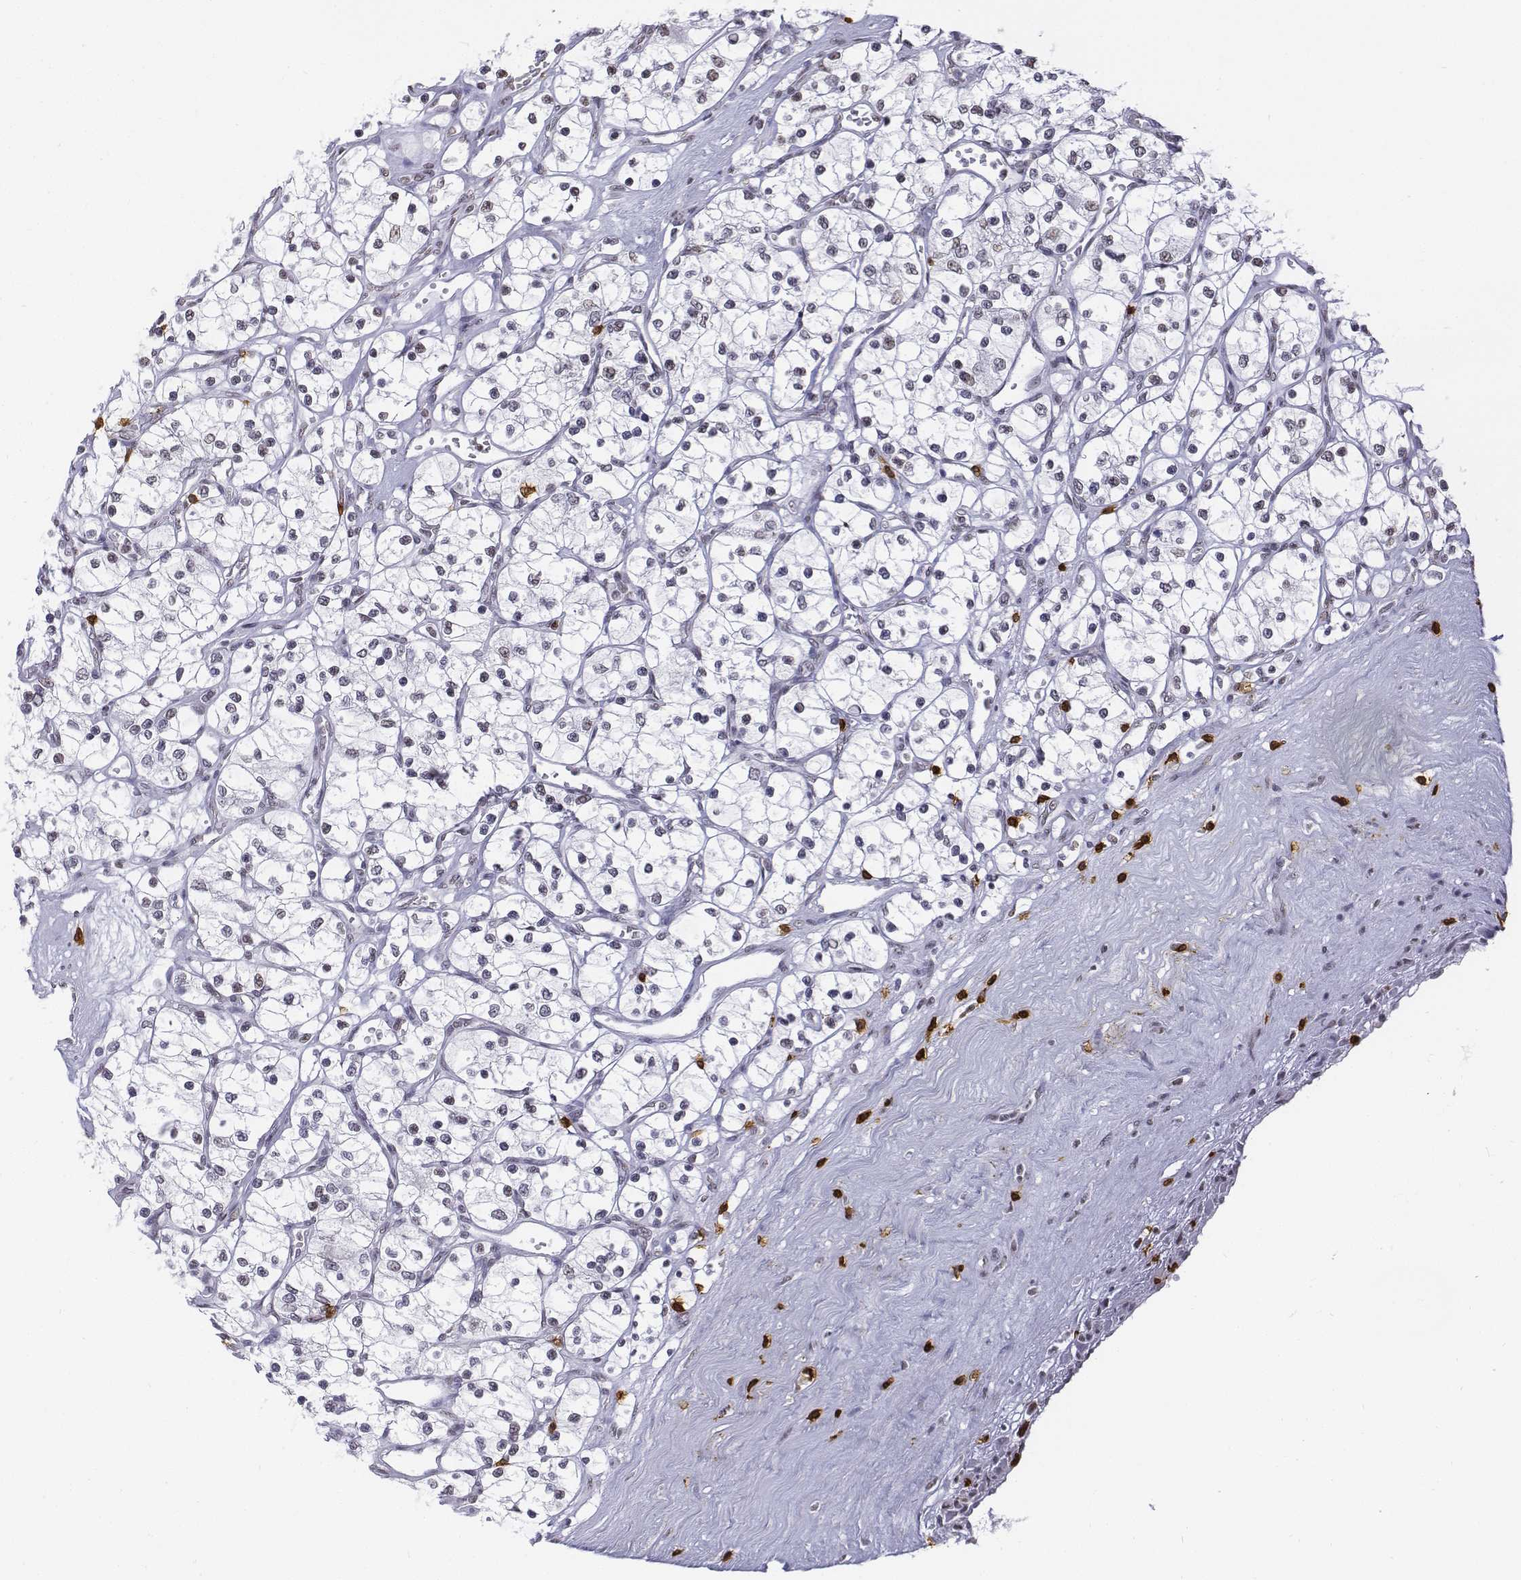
{"staining": {"intensity": "negative", "quantity": "none", "location": "none"}, "tissue": "renal cancer", "cell_type": "Tumor cells", "image_type": "cancer", "snomed": [{"axis": "morphology", "description": "Adenocarcinoma, NOS"}, {"axis": "topography", "description": "Kidney"}], "caption": "An IHC photomicrograph of renal cancer is shown. There is no staining in tumor cells of renal cancer.", "gene": "CD3E", "patient": {"sex": "female", "age": 69}}